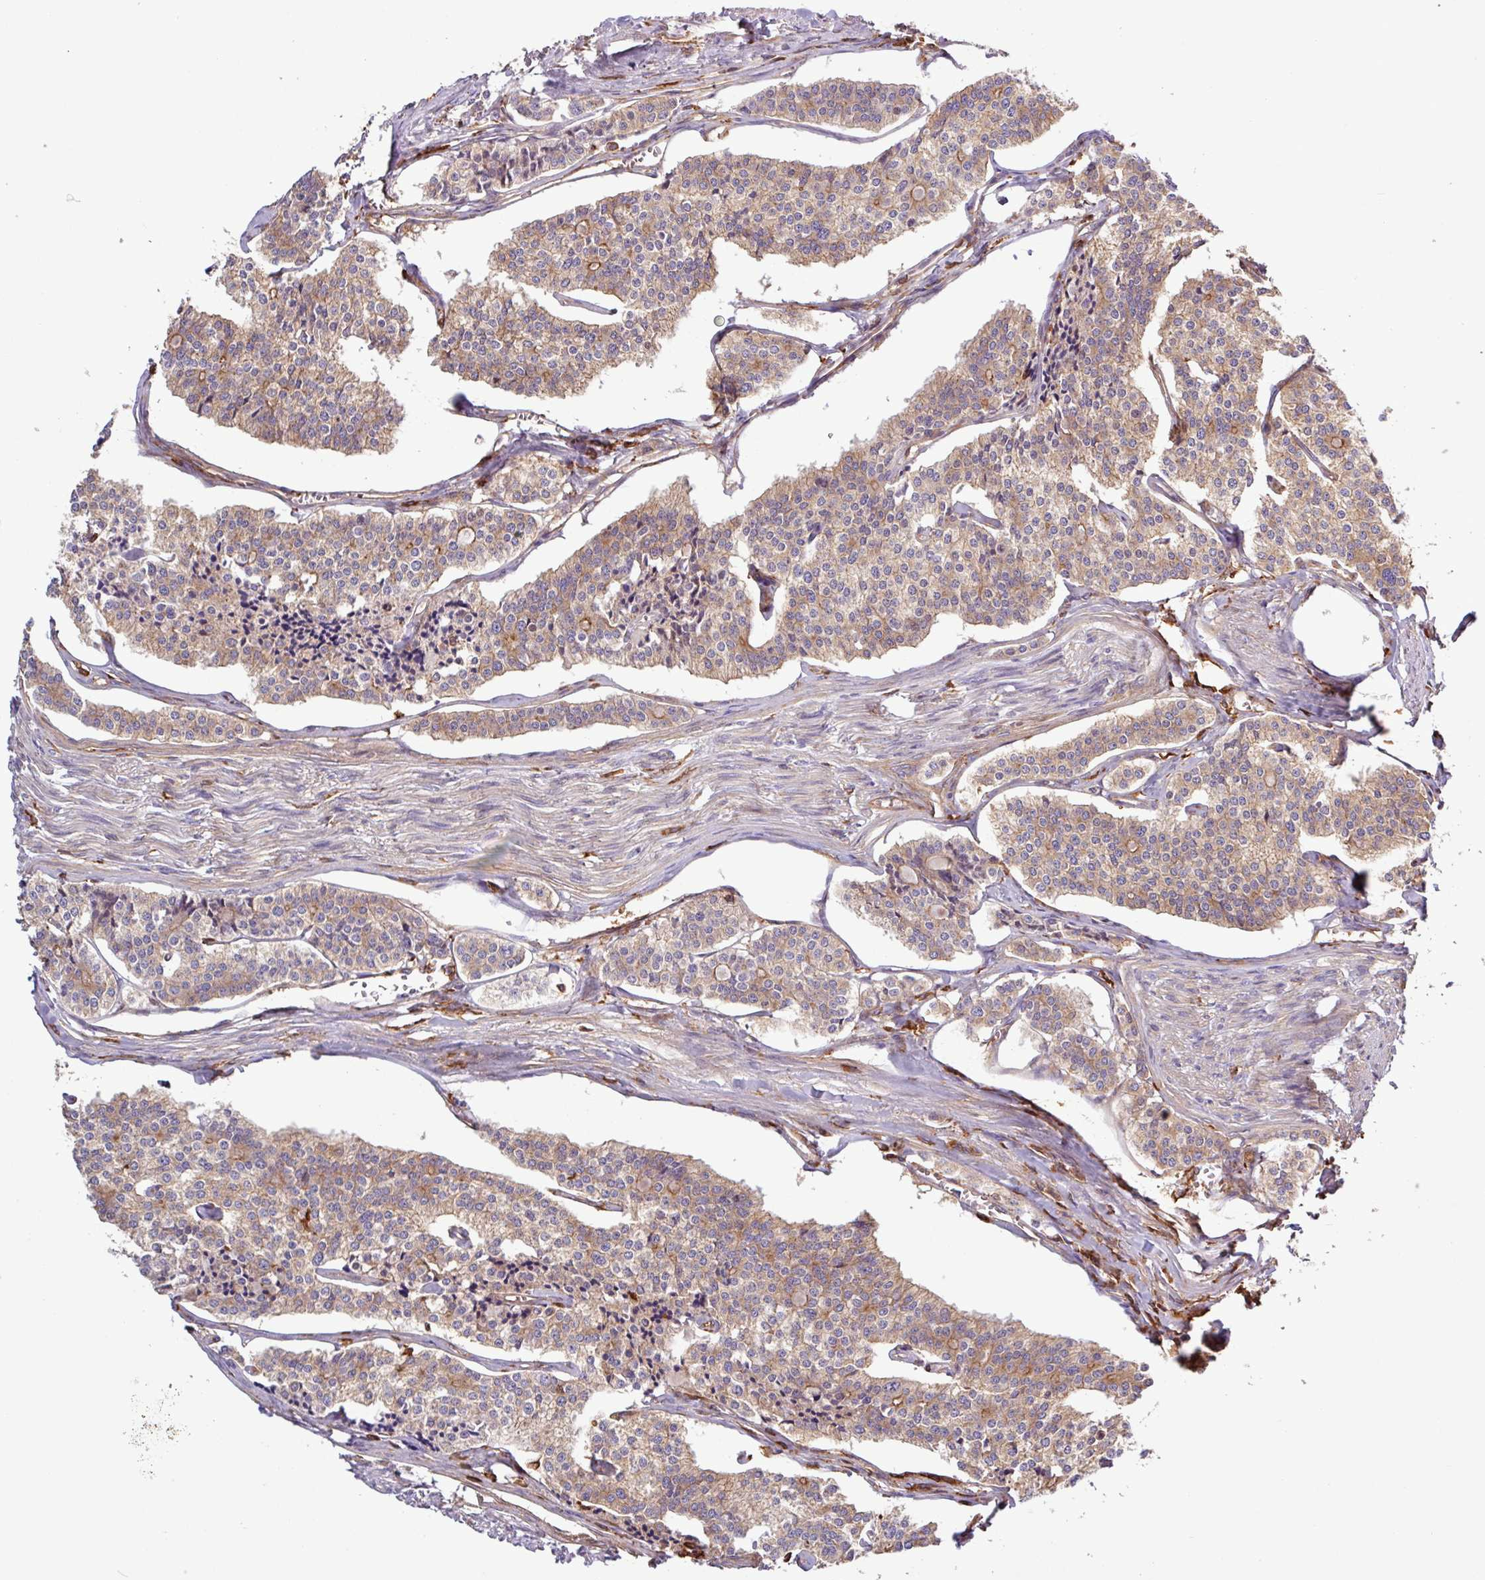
{"staining": {"intensity": "weak", "quantity": ">75%", "location": "cytoplasmic/membranous"}, "tissue": "carcinoid", "cell_type": "Tumor cells", "image_type": "cancer", "snomed": [{"axis": "morphology", "description": "Carcinoid, malignant, NOS"}, {"axis": "topography", "description": "Small intestine"}], "caption": "Immunohistochemical staining of malignant carcinoid demonstrates low levels of weak cytoplasmic/membranous protein expression in approximately >75% of tumor cells.", "gene": "ACTR3", "patient": {"sex": "male", "age": 63}}